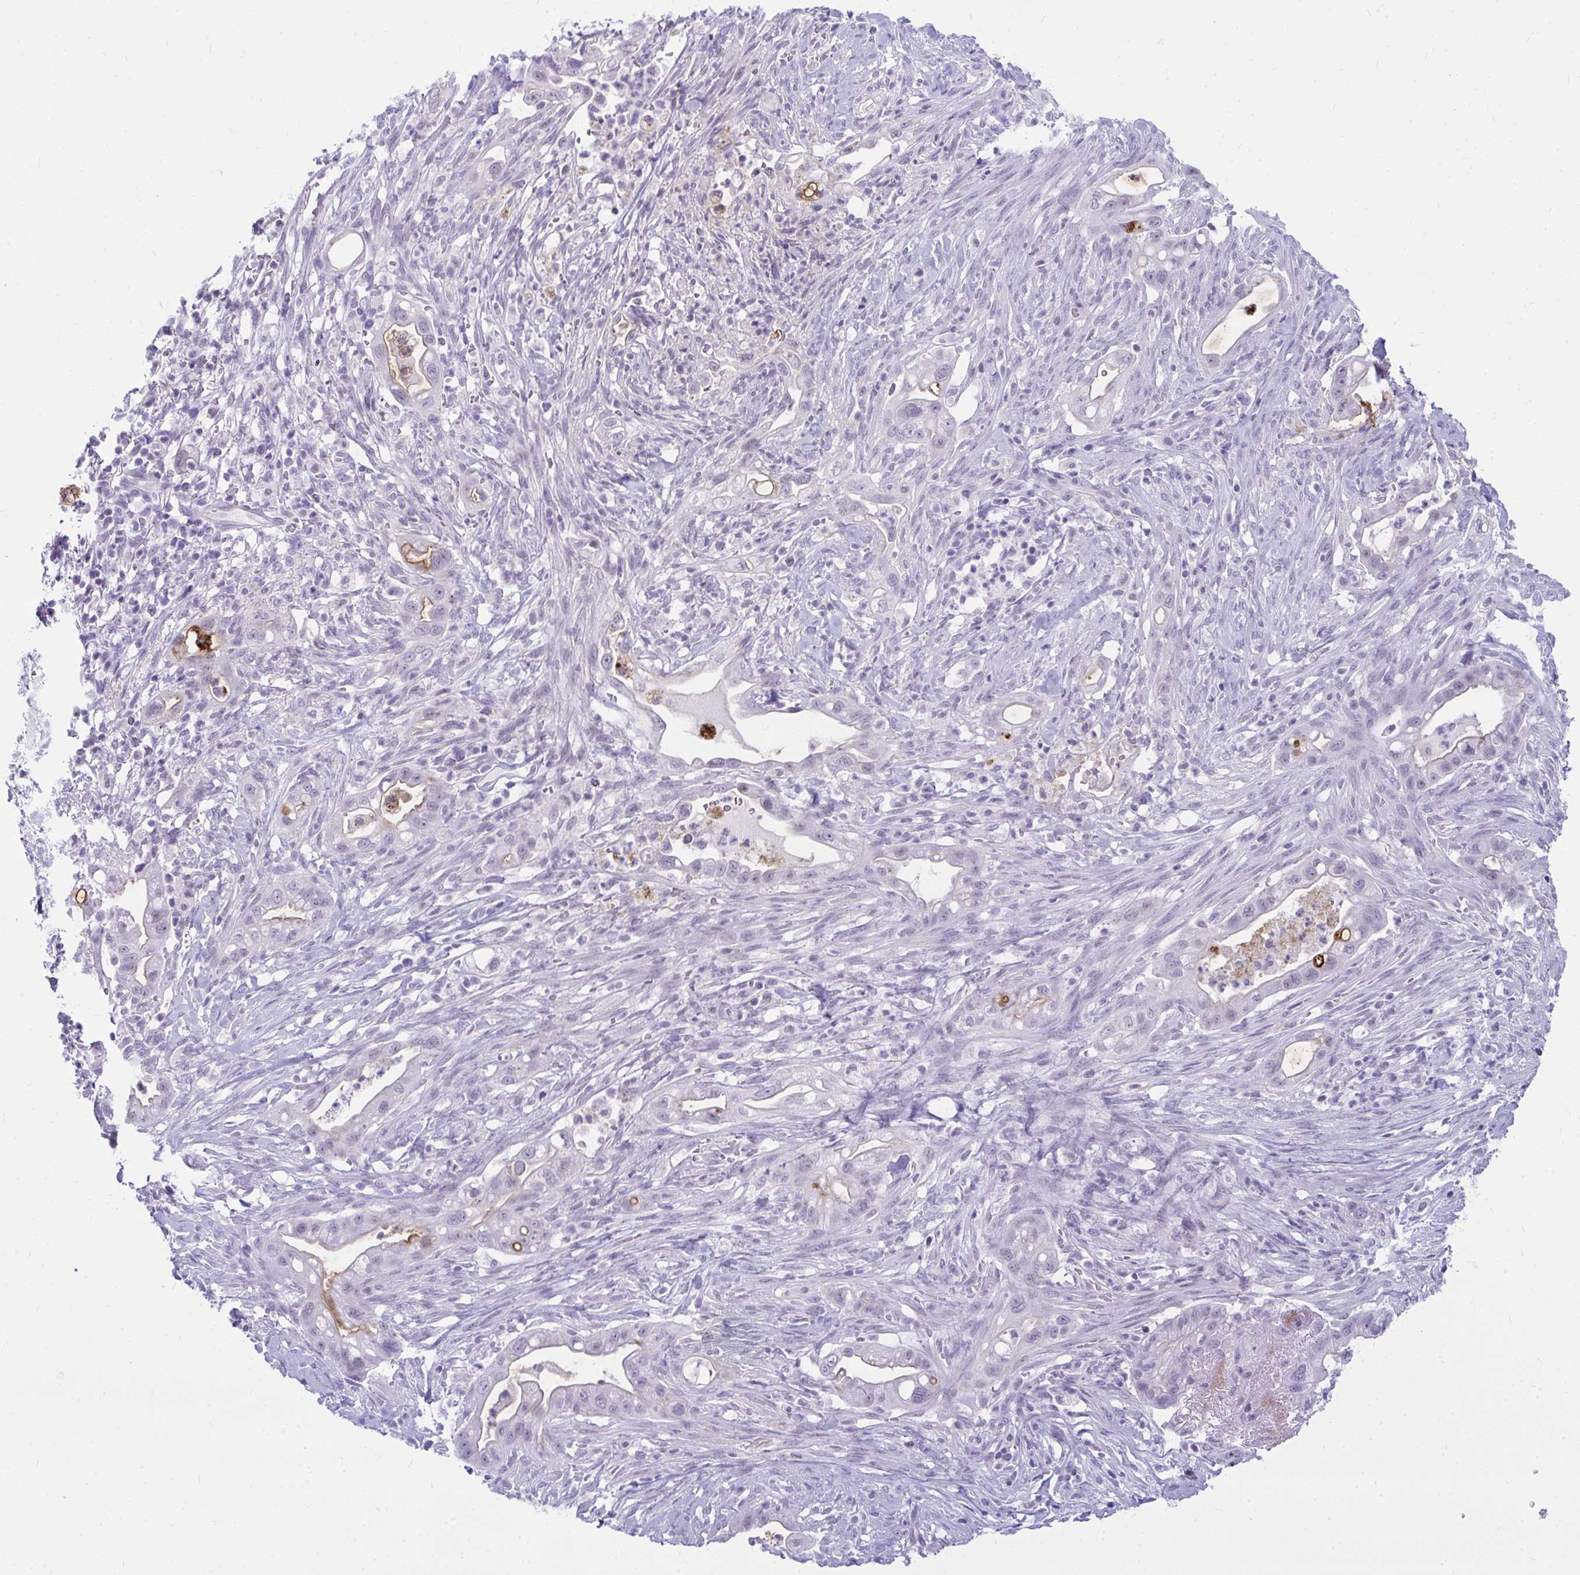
{"staining": {"intensity": "weak", "quantity": "<25%", "location": "cytoplasmic/membranous"}, "tissue": "pancreatic cancer", "cell_type": "Tumor cells", "image_type": "cancer", "snomed": [{"axis": "morphology", "description": "Adenocarcinoma, NOS"}, {"axis": "topography", "description": "Pancreas"}], "caption": "Tumor cells show no significant protein positivity in pancreatic cancer (adenocarcinoma).", "gene": "OR5F1", "patient": {"sex": "male", "age": 44}}